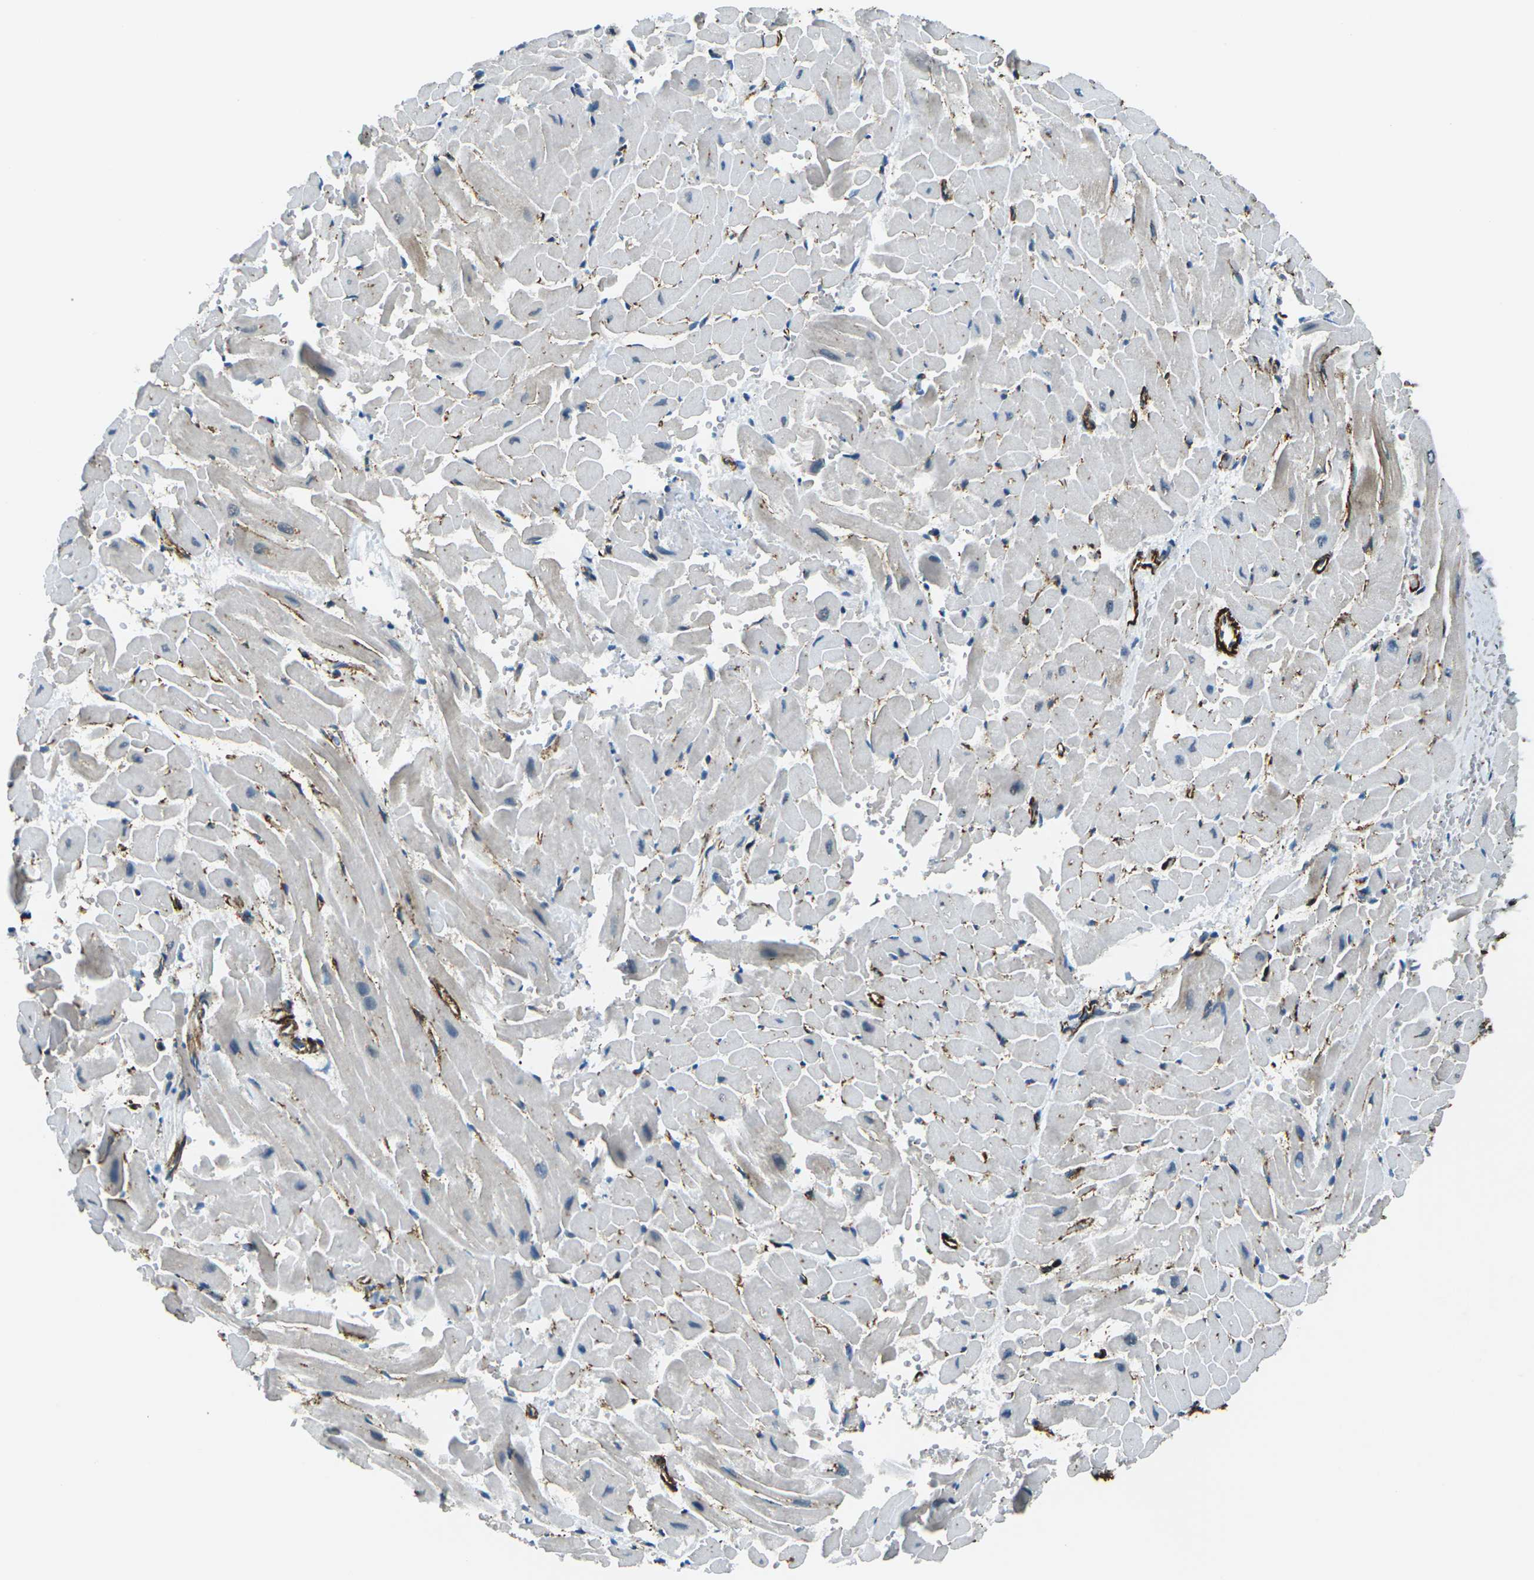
{"staining": {"intensity": "negative", "quantity": "none", "location": "none"}, "tissue": "heart muscle", "cell_type": "Cardiomyocytes", "image_type": "normal", "snomed": [{"axis": "morphology", "description": "Normal tissue, NOS"}, {"axis": "topography", "description": "Heart"}], "caption": "This is a histopathology image of IHC staining of normal heart muscle, which shows no positivity in cardiomyocytes.", "gene": "GRAMD1C", "patient": {"sex": "male", "age": 45}}